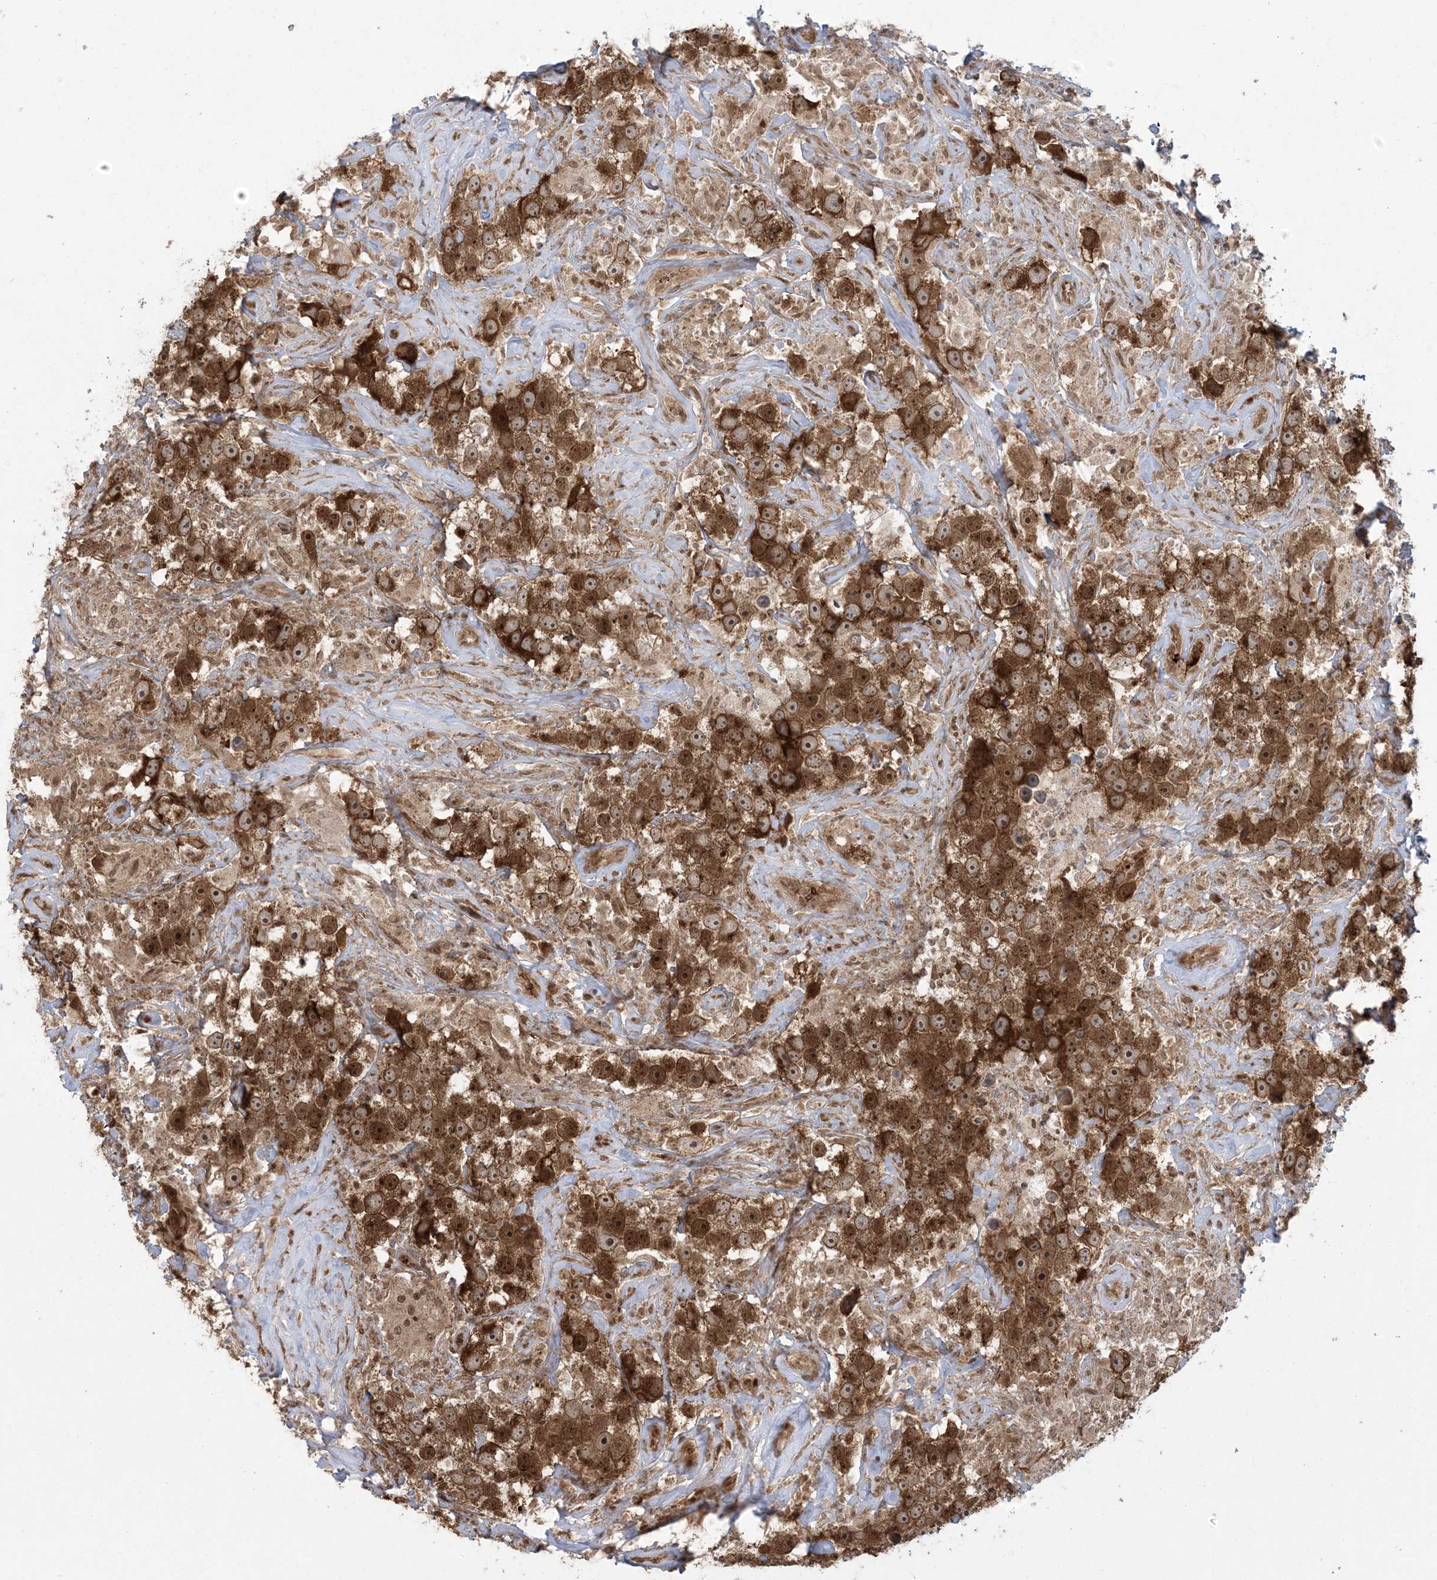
{"staining": {"intensity": "strong", "quantity": ">75%", "location": "cytoplasmic/membranous,nuclear"}, "tissue": "testis cancer", "cell_type": "Tumor cells", "image_type": "cancer", "snomed": [{"axis": "morphology", "description": "Seminoma, NOS"}, {"axis": "topography", "description": "Testis"}], "caption": "Immunohistochemistry (IHC) image of testis cancer (seminoma) stained for a protein (brown), which exhibits high levels of strong cytoplasmic/membranous and nuclear expression in approximately >75% of tumor cells.", "gene": "ABCF3", "patient": {"sex": "male", "age": 49}}